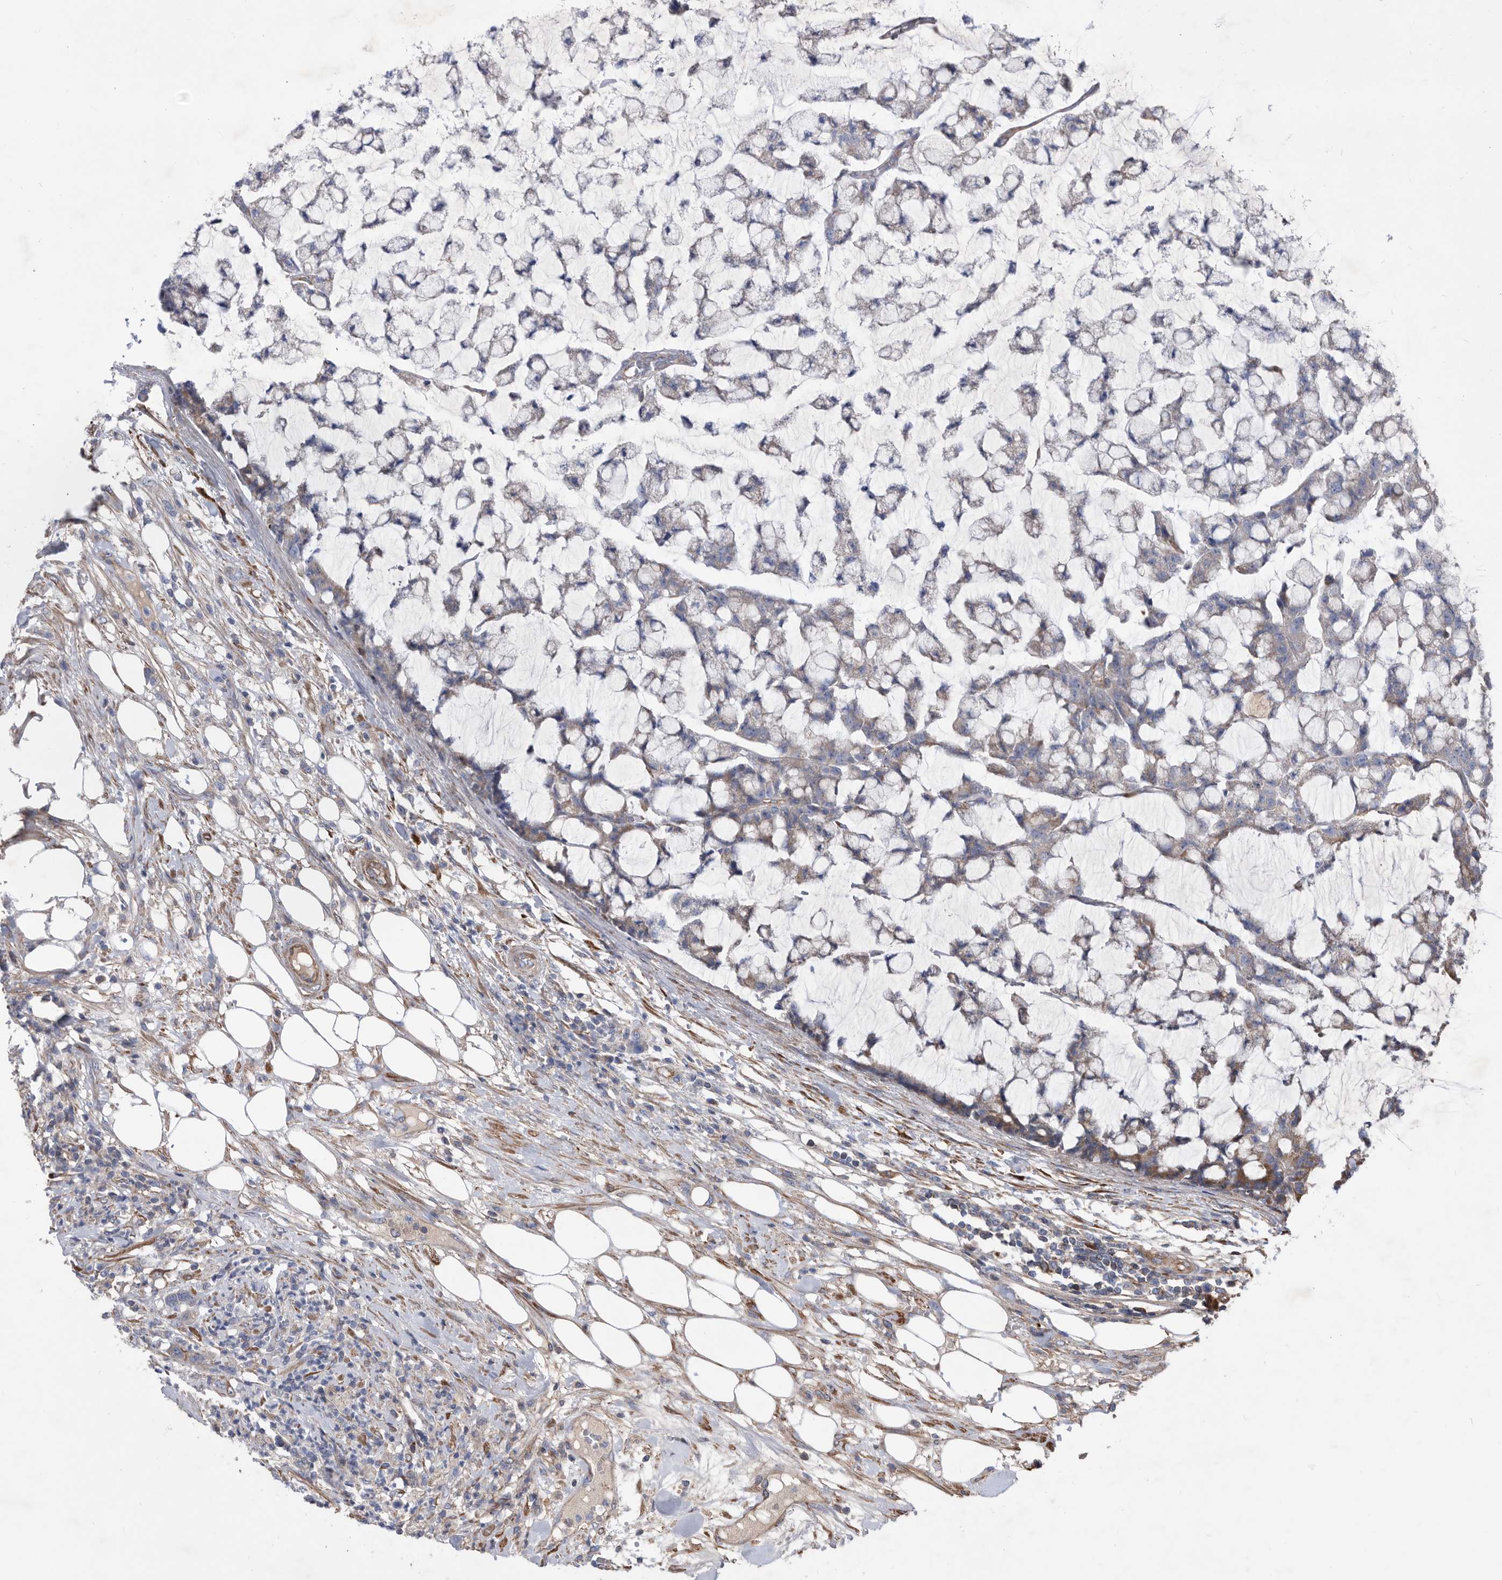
{"staining": {"intensity": "negative", "quantity": "none", "location": "none"}, "tissue": "colorectal cancer", "cell_type": "Tumor cells", "image_type": "cancer", "snomed": [{"axis": "morphology", "description": "Adenocarcinoma, NOS"}, {"axis": "topography", "description": "Colon"}], "caption": "DAB (3,3'-diaminobenzidine) immunohistochemical staining of colorectal cancer (adenocarcinoma) shows no significant expression in tumor cells.", "gene": "ATP13A3", "patient": {"sex": "female", "age": 84}}